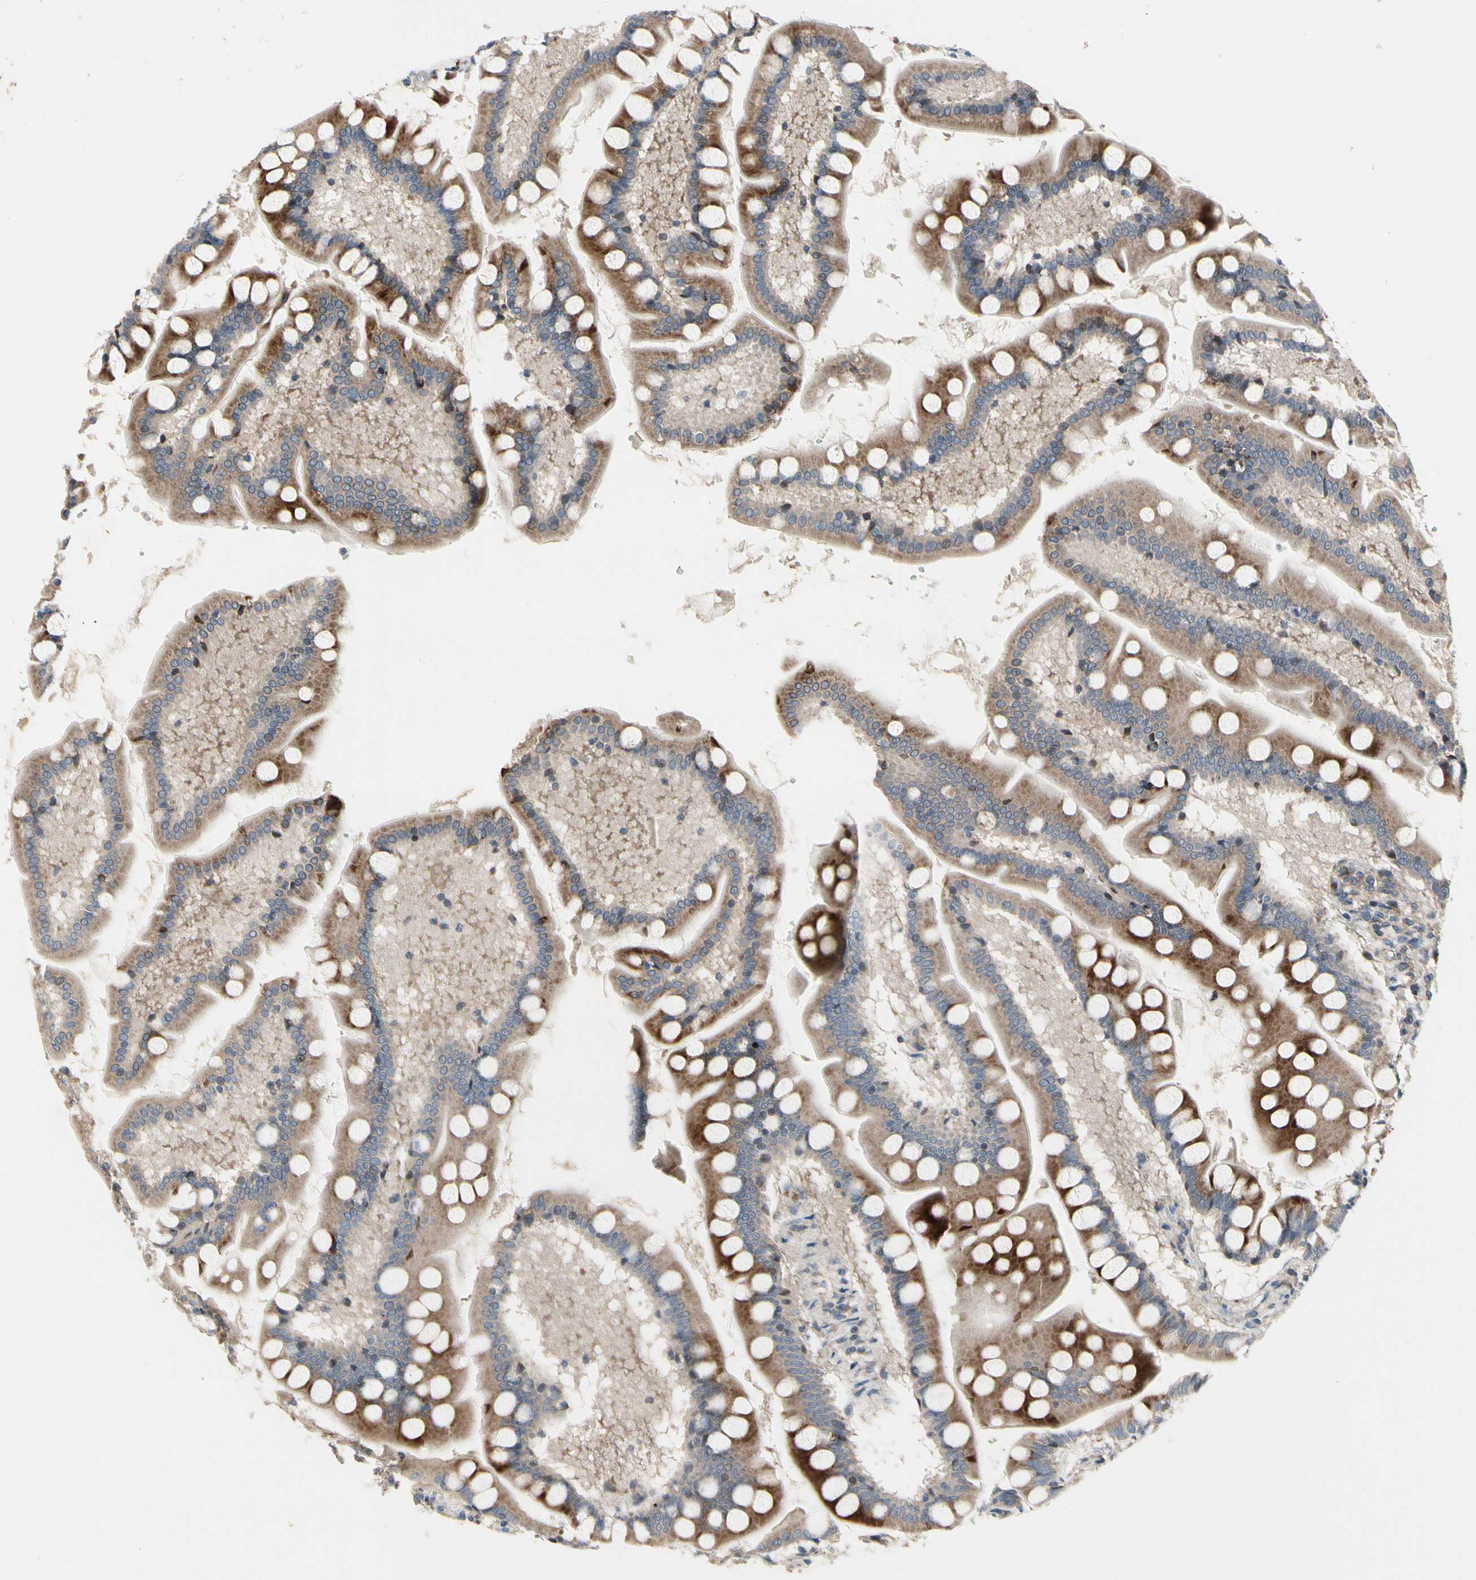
{"staining": {"intensity": "strong", "quantity": ">75%", "location": "cytoplasmic/membranous"}, "tissue": "small intestine", "cell_type": "Glandular cells", "image_type": "normal", "snomed": [{"axis": "morphology", "description": "Normal tissue, NOS"}, {"axis": "topography", "description": "Small intestine"}], "caption": "Immunohistochemical staining of normal human small intestine demonstrates >75% levels of strong cytoplasmic/membranous protein expression in about >75% of glandular cells.", "gene": "MMEL1", "patient": {"sex": "male", "age": 41}}